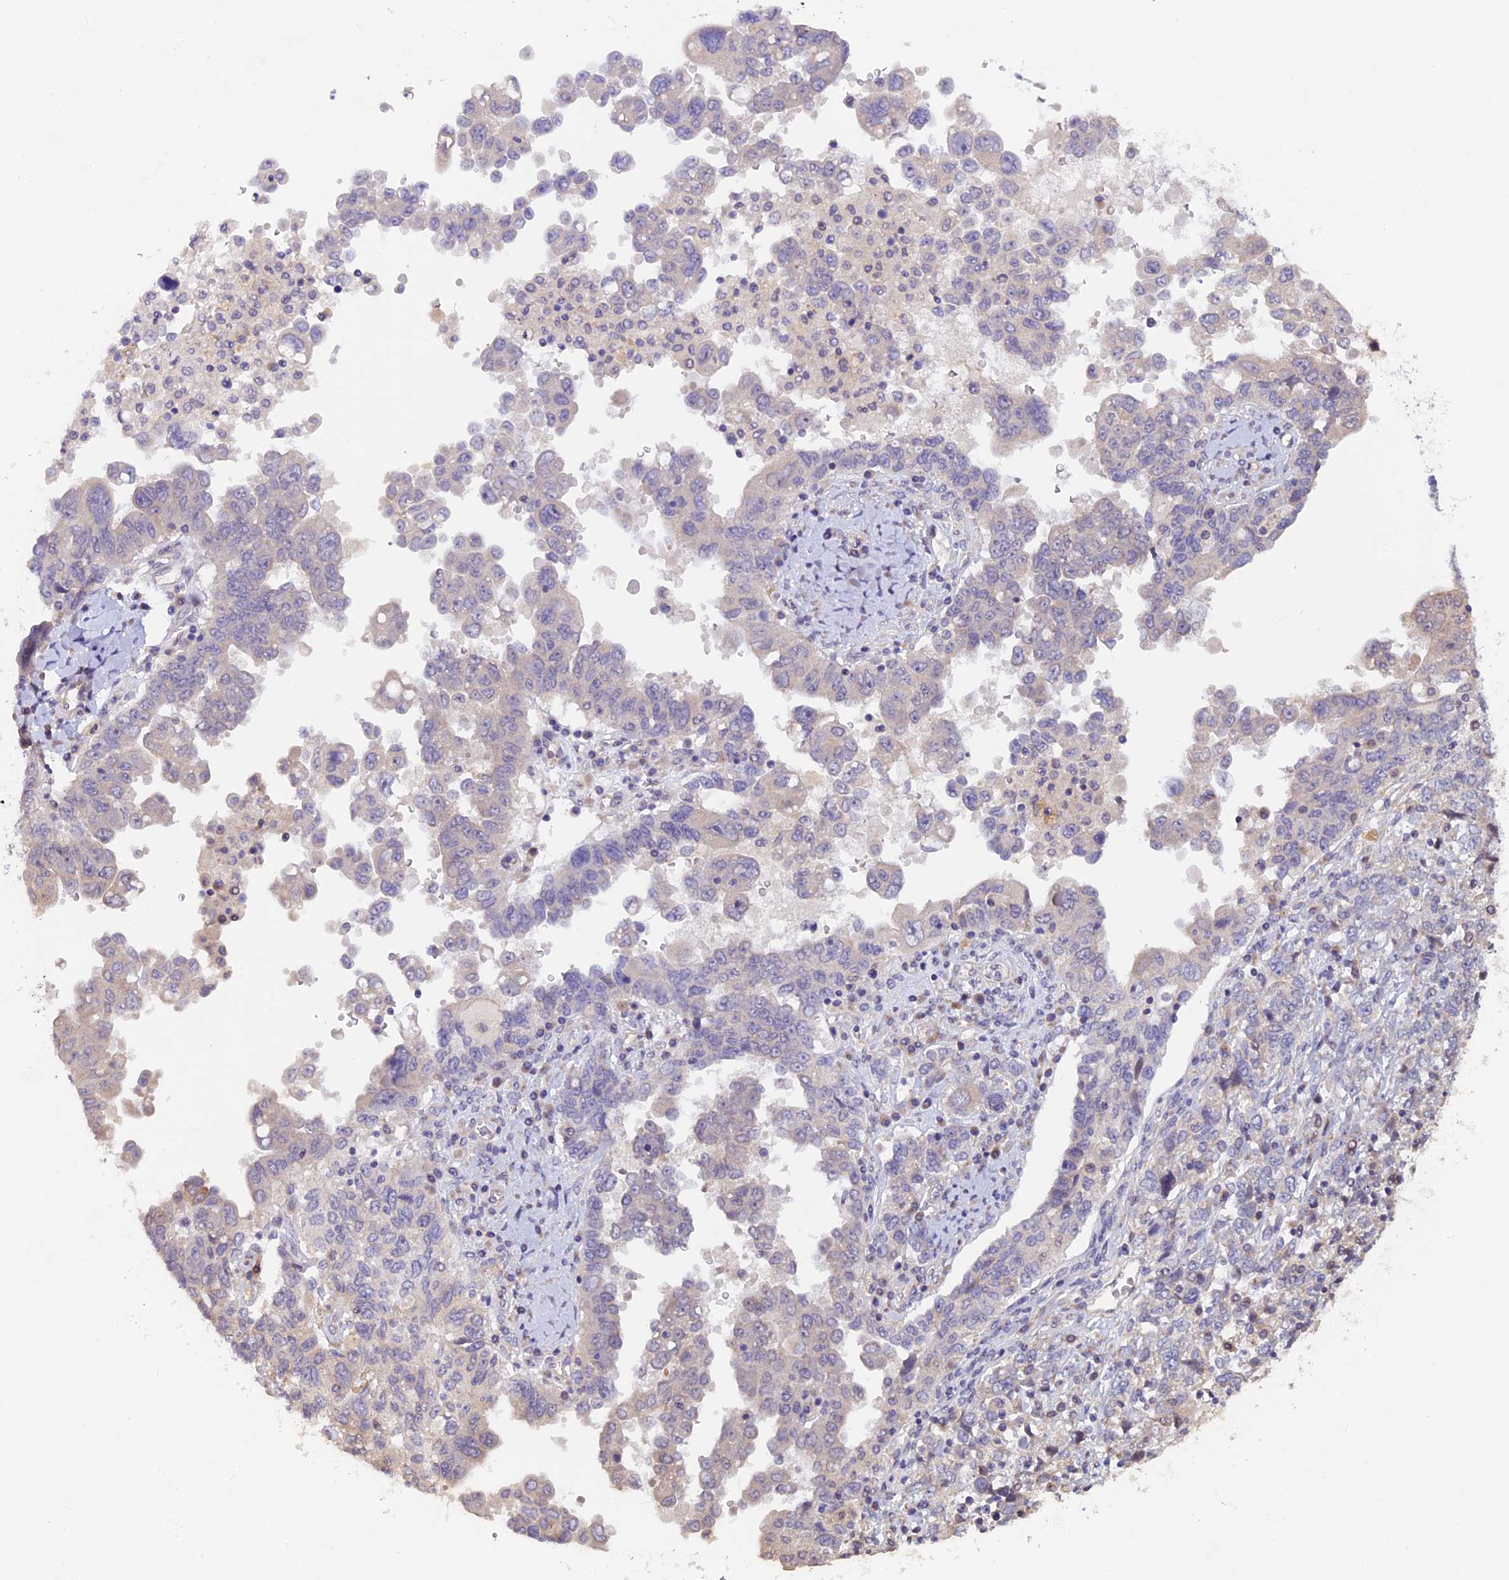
{"staining": {"intensity": "negative", "quantity": "none", "location": "none"}, "tissue": "ovarian cancer", "cell_type": "Tumor cells", "image_type": "cancer", "snomed": [{"axis": "morphology", "description": "Carcinoma, endometroid"}, {"axis": "topography", "description": "Ovary"}], "caption": "Histopathology image shows no protein expression in tumor cells of endometroid carcinoma (ovarian) tissue.", "gene": "CCDC9B", "patient": {"sex": "female", "age": 62}}